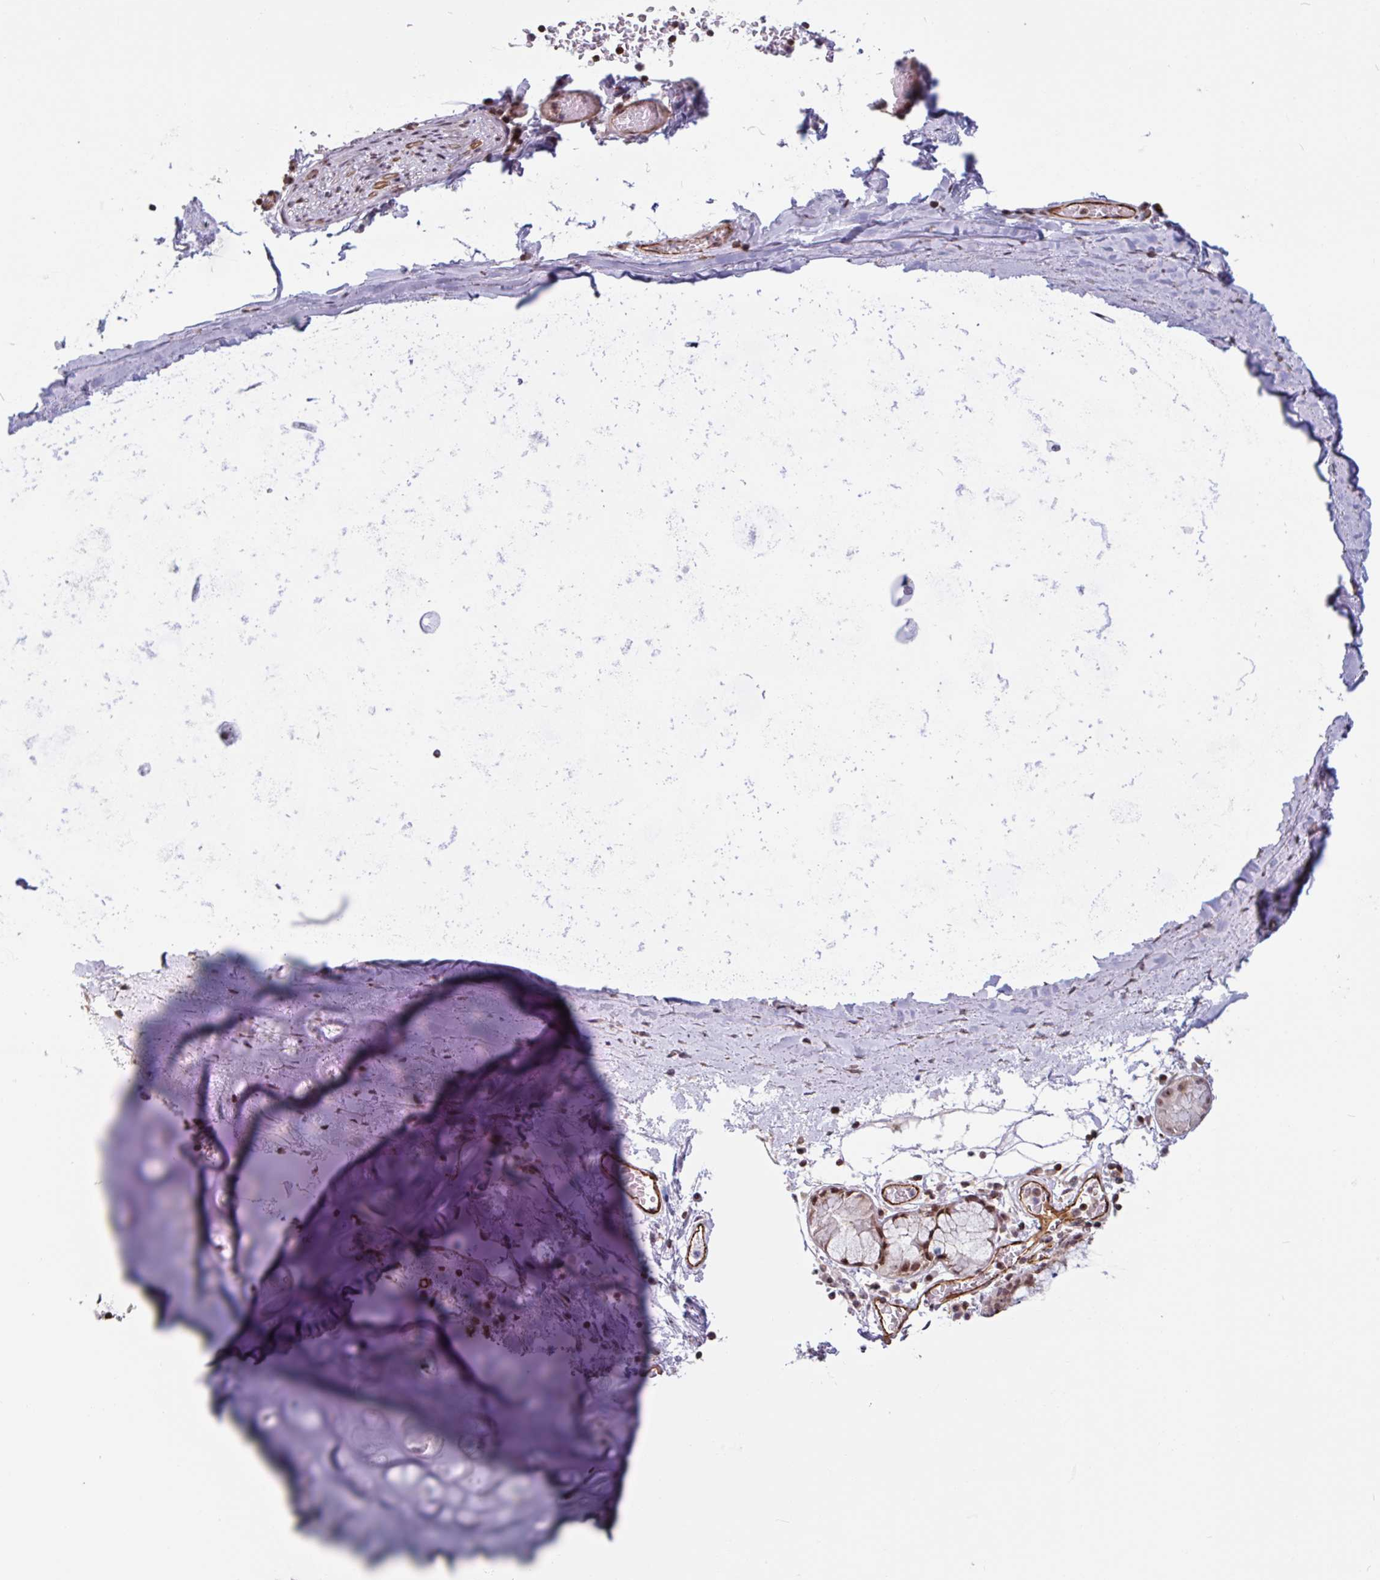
{"staining": {"intensity": "negative", "quantity": "none", "location": "none"}, "tissue": "soft tissue", "cell_type": "Chondrocytes", "image_type": "normal", "snomed": [{"axis": "morphology", "description": "Normal tissue, NOS"}, {"axis": "morphology", "description": "Degeneration, NOS"}, {"axis": "topography", "description": "Cartilage tissue"}, {"axis": "topography", "description": "Lung"}], "caption": "Human soft tissue stained for a protein using immunohistochemistry shows no expression in chondrocytes.", "gene": "ZNF689", "patient": {"sex": "female", "age": 61}}